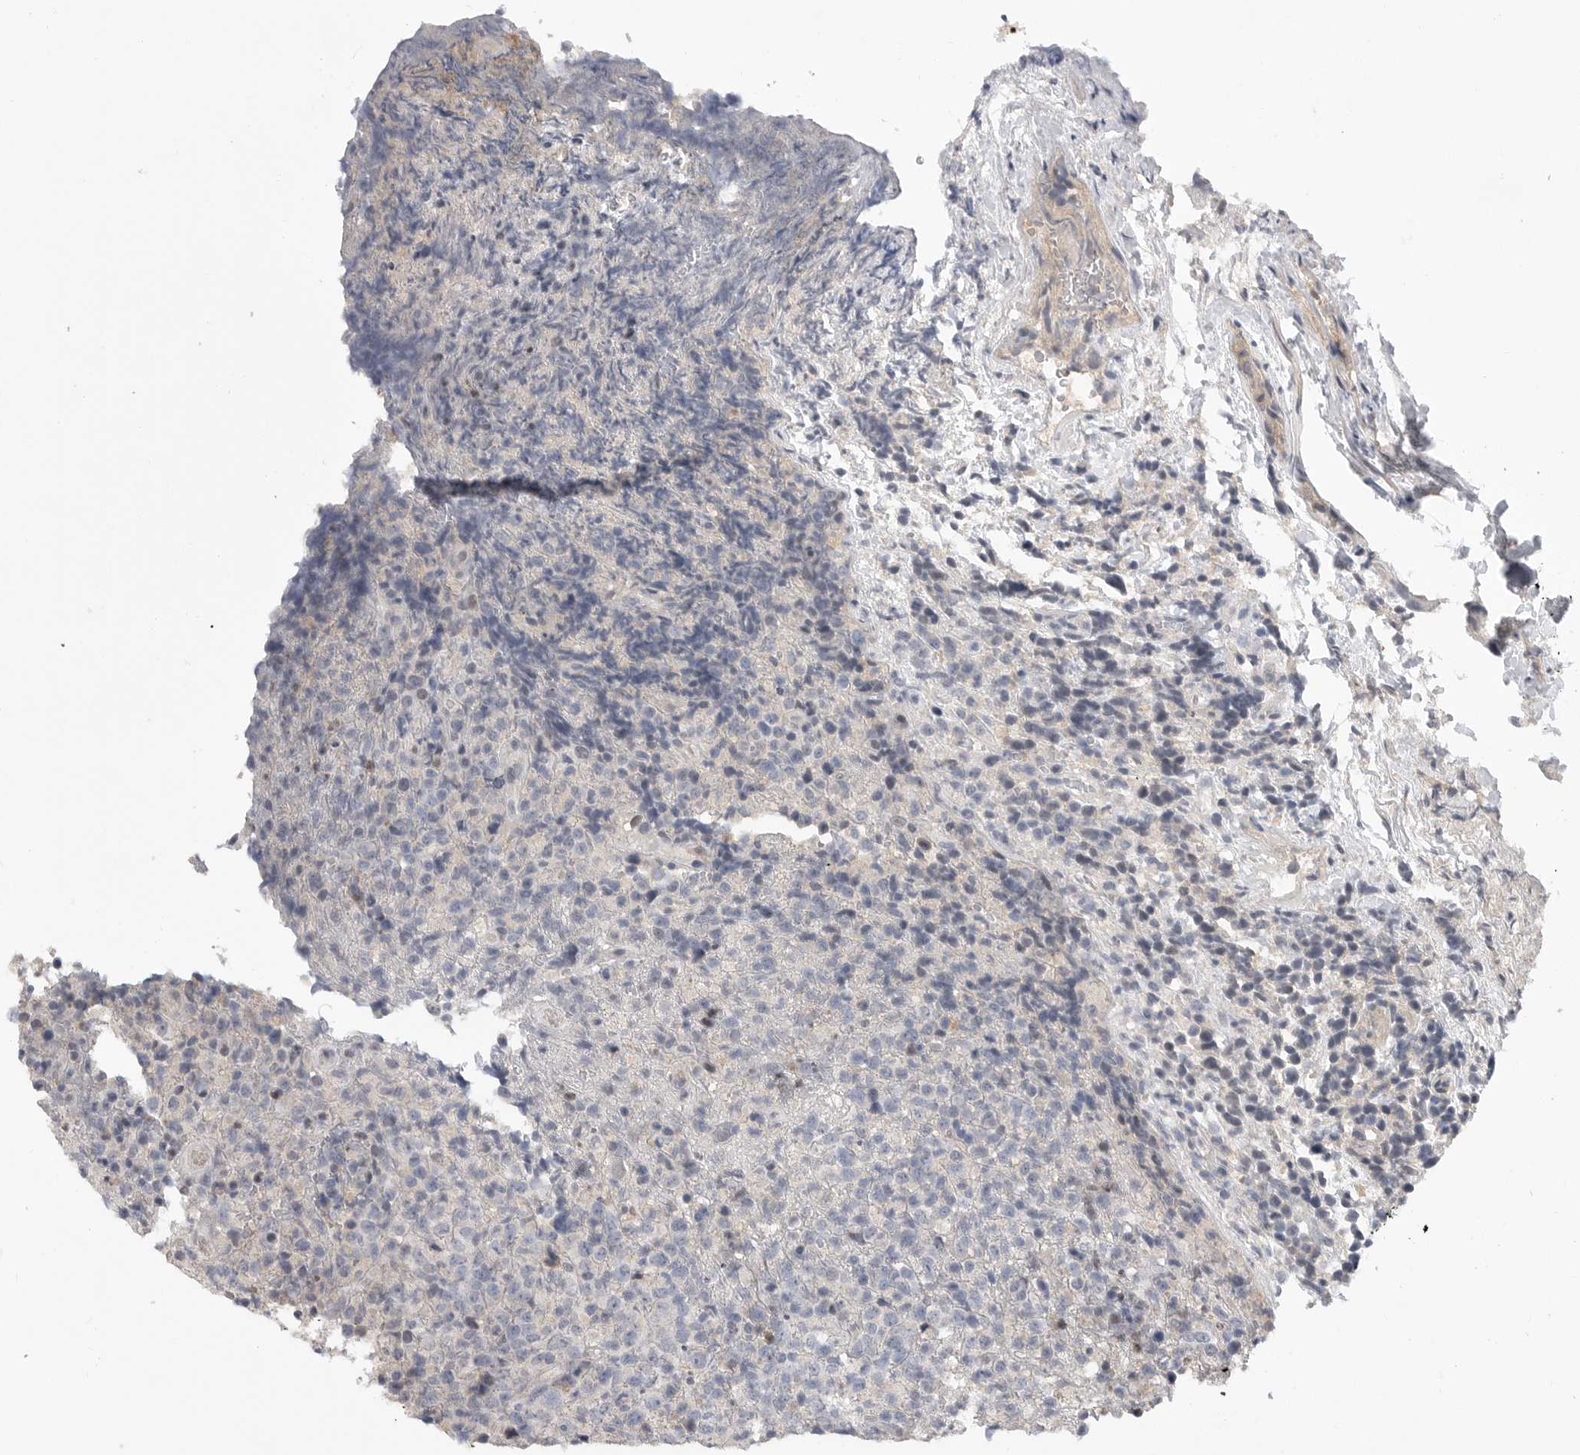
{"staining": {"intensity": "negative", "quantity": "none", "location": "none"}, "tissue": "lymphoma", "cell_type": "Tumor cells", "image_type": "cancer", "snomed": [{"axis": "morphology", "description": "Malignant lymphoma, non-Hodgkin's type, High grade"}, {"axis": "topography", "description": "Lymph node"}], "caption": "Human lymphoma stained for a protein using immunohistochemistry reveals no staining in tumor cells.", "gene": "FBXO43", "patient": {"sex": "male", "age": 13}}